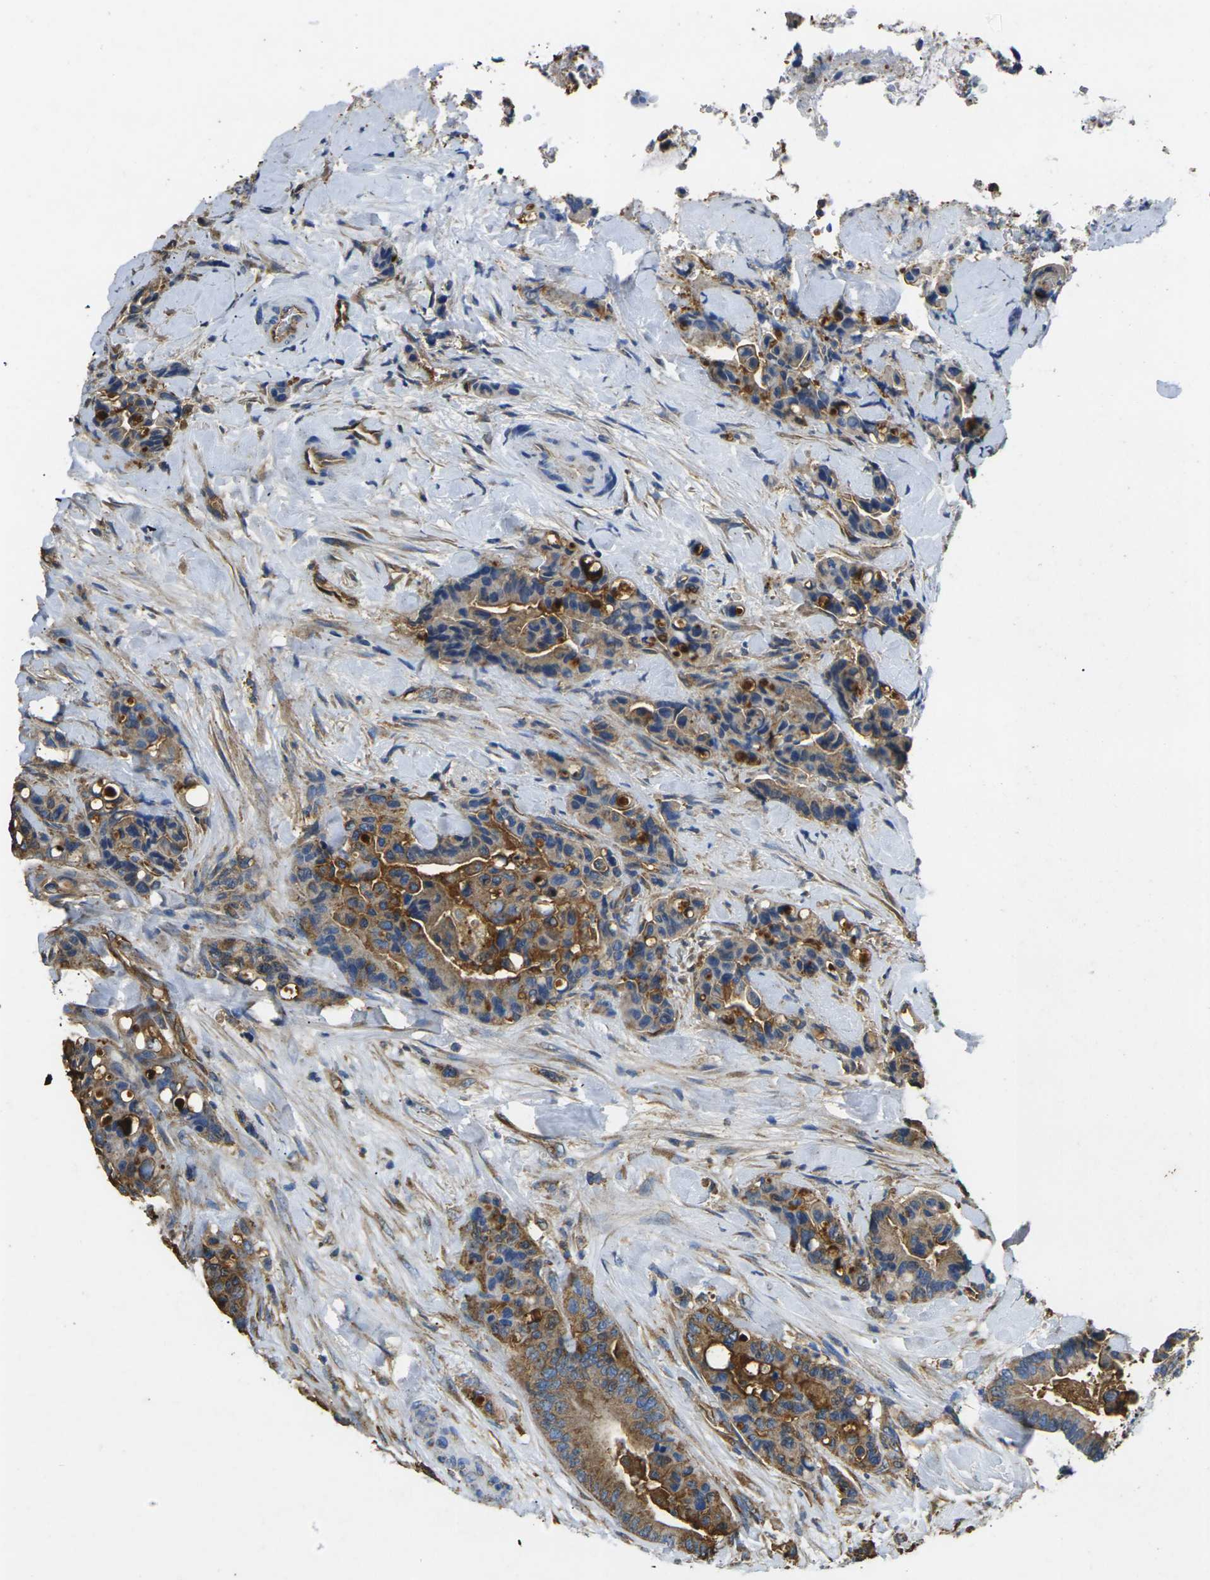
{"staining": {"intensity": "moderate", "quantity": ">75%", "location": "cytoplasmic/membranous"}, "tissue": "colorectal cancer", "cell_type": "Tumor cells", "image_type": "cancer", "snomed": [{"axis": "morphology", "description": "Normal tissue, NOS"}, {"axis": "morphology", "description": "Adenocarcinoma, NOS"}, {"axis": "topography", "description": "Colon"}], "caption": "Protein expression analysis of human colorectal adenocarcinoma reveals moderate cytoplasmic/membranous positivity in approximately >75% of tumor cells.", "gene": "FAM110D", "patient": {"sex": "male", "age": 82}}